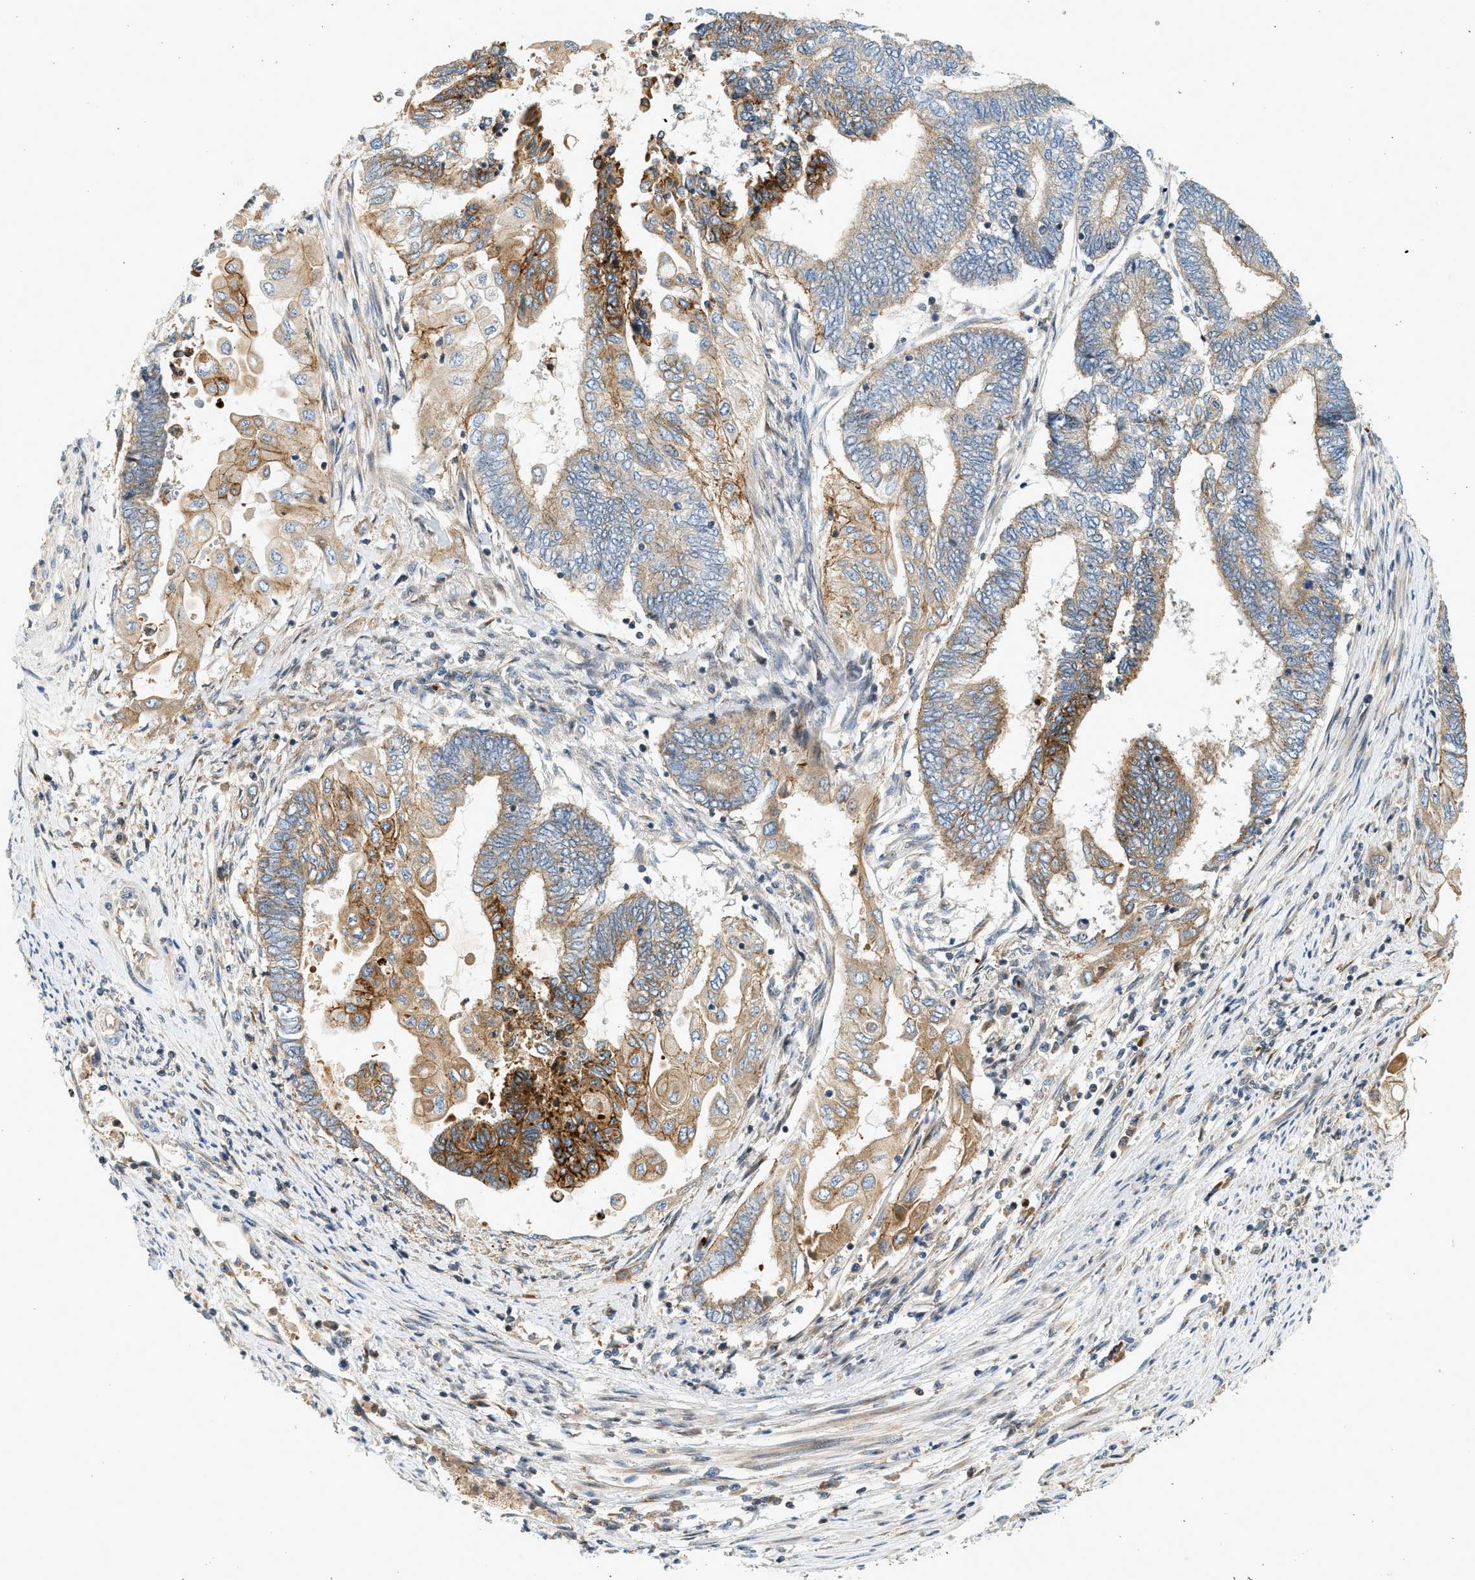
{"staining": {"intensity": "moderate", "quantity": "25%-75%", "location": "cytoplasmic/membranous"}, "tissue": "endometrial cancer", "cell_type": "Tumor cells", "image_type": "cancer", "snomed": [{"axis": "morphology", "description": "Adenocarcinoma, NOS"}, {"axis": "topography", "description": "Uterus"}, {"axis": "topography", "description": "Endometrium"}], "caption": "Protein analysis of endometrial cancer (adenocarcinoma) tissue shows moderate cytoplasmic/membranous expression in about 25%-75% of tumor cells.", "gene": "NRSN2", "patient": {"sex": "female", "age": 70}}